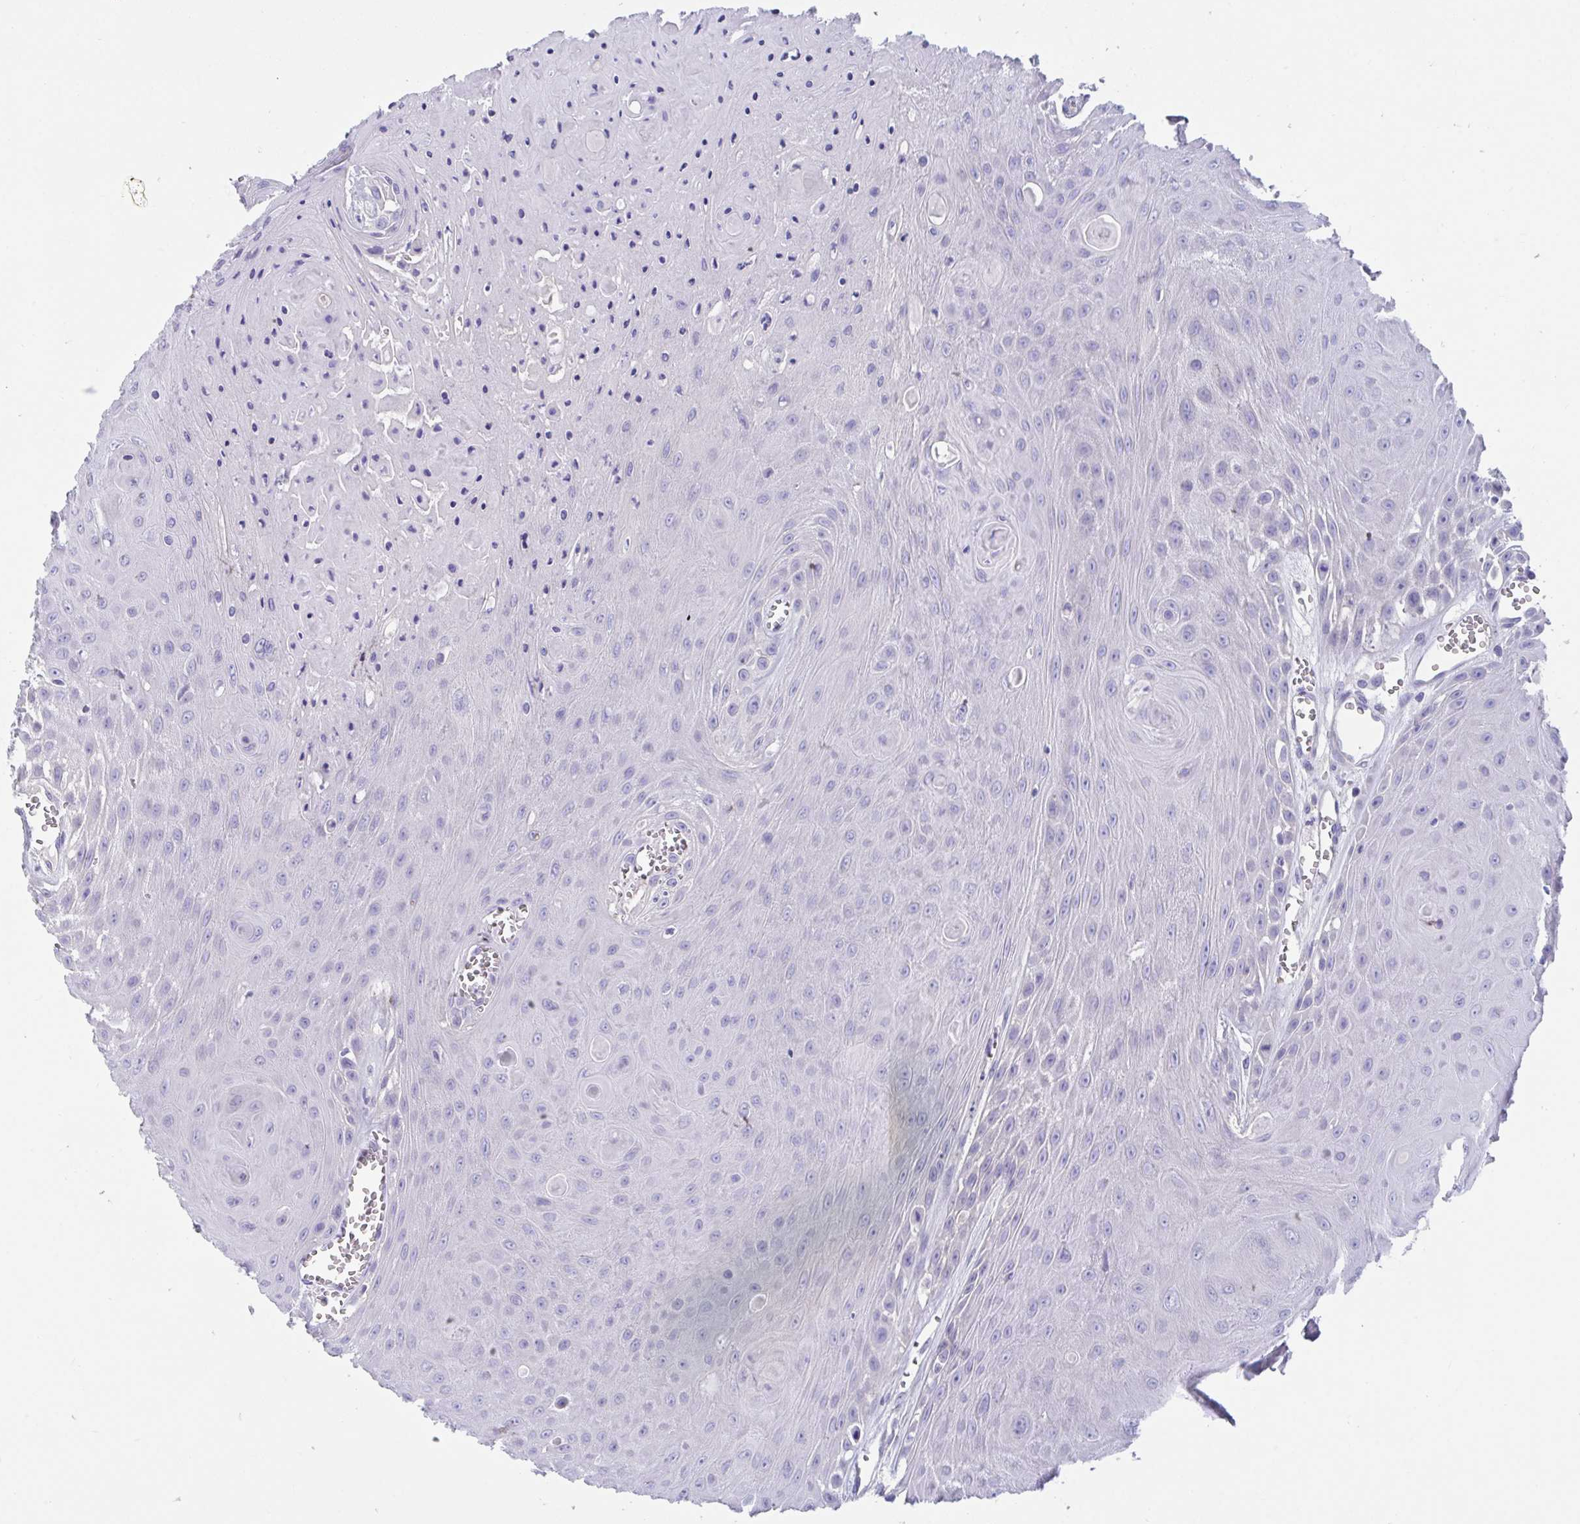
{"staining": {"intensity": "negative", "quantity": "none", "location": "none"}, "tissue": "head and neck cancer", "cell_type": "Tumor cells", "image_type": "cancer", "snomed": [{"axis": "morphology", "description": "Squamous cell carcinoma, NOS"}, {"axis": "topography", "description": "Oral tissue"}, {"axis": "topography", "description": "Head-Neck"}], "caption": "High magnification brightfield microscopy of head and neck squamous cell carcinoma stained with DAB (3,3'-diaminobenzidine) (brown) and counterstained with hematoxylin (blue): tumor cells show no significant staining.", "gene": "TTC30B", "patient": {"sex": "male", "age": 81}}